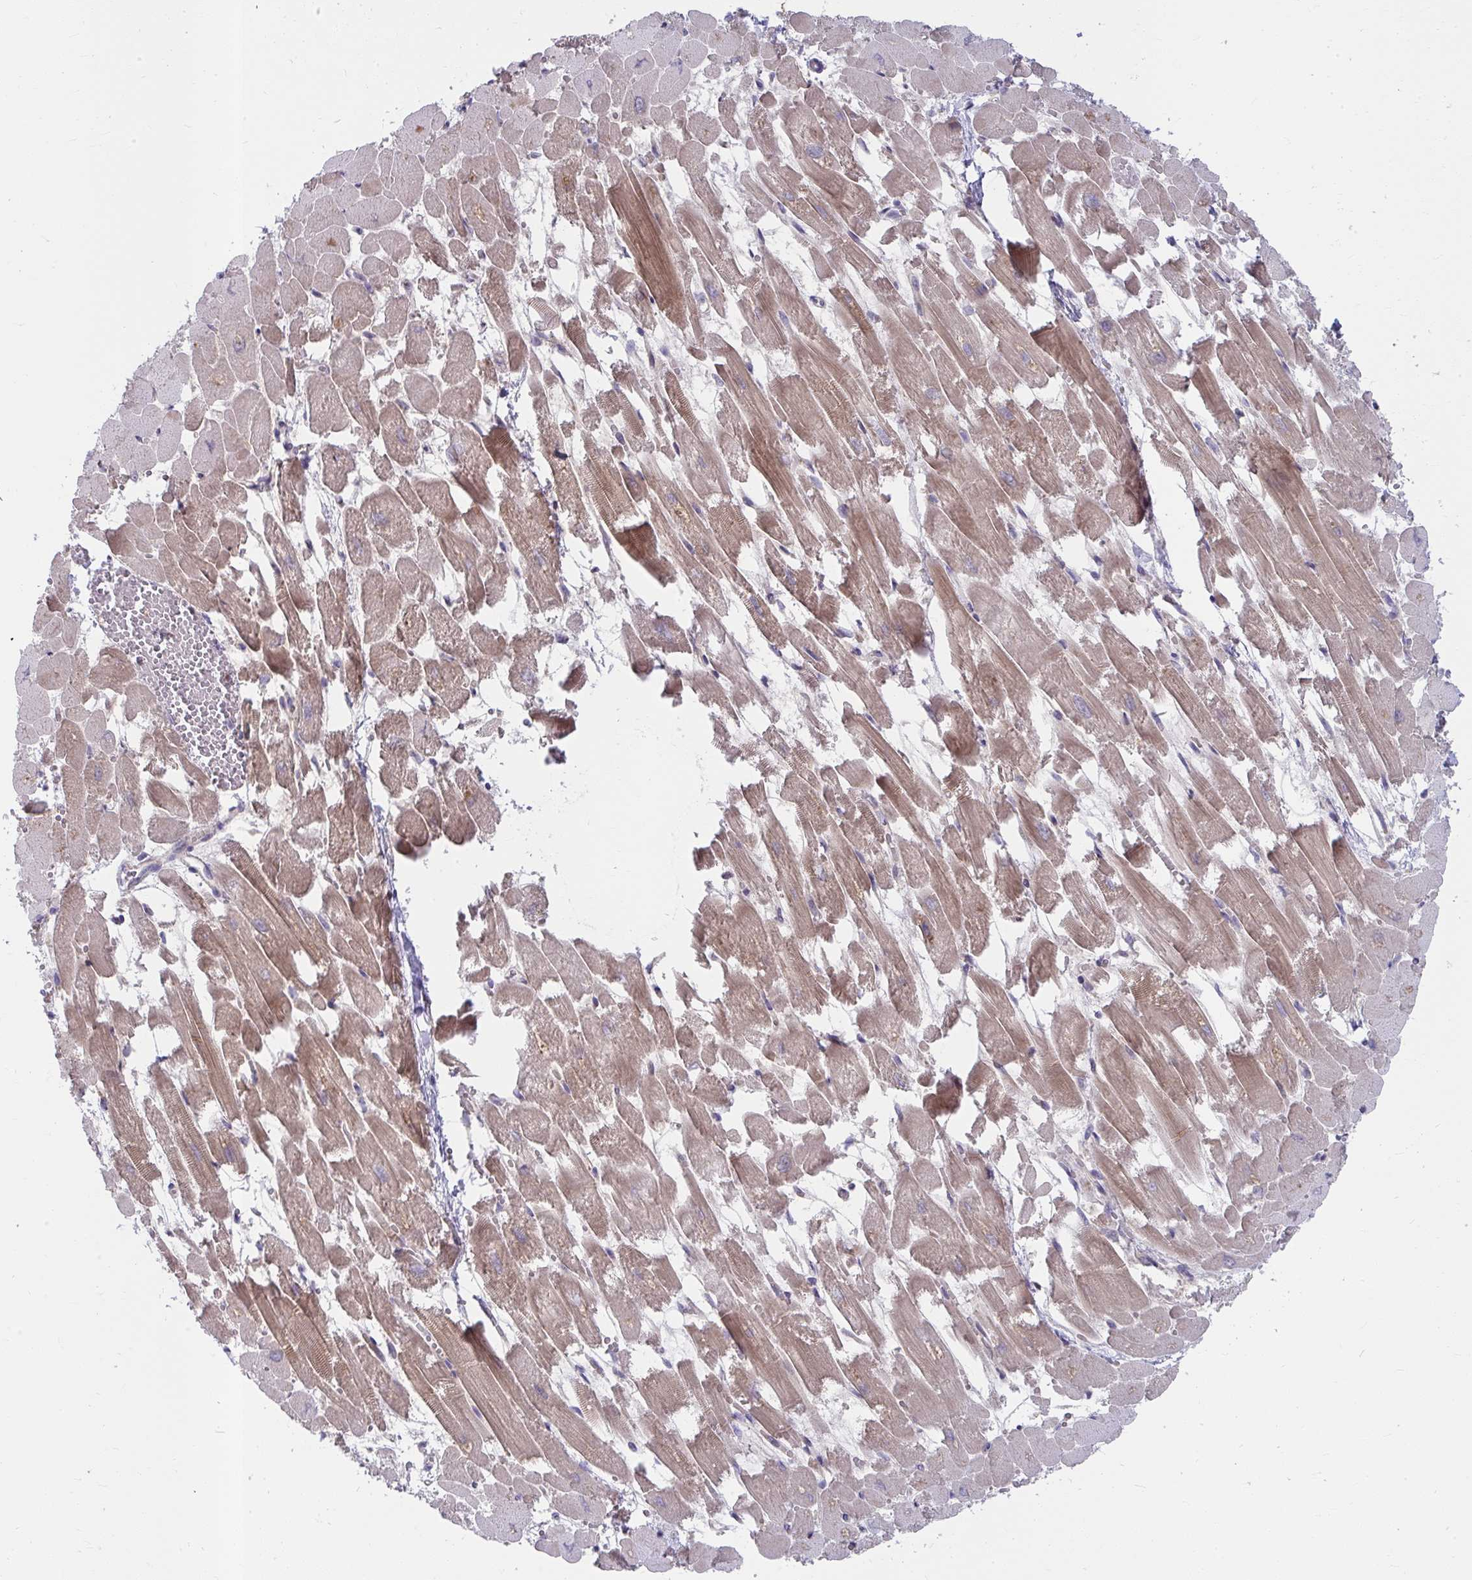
{"staining": {"intensity": "moderate", "quantity": "25%-75%", "location": "cytoplasmic/membranous"}, "tissue": "heart muscle", "cell_type": "Cardiomyocytes", "image_type": "normal", "snomed": [{"axis": "morphology", "description": "Normal tissue, NOS"}, {"axis": "topography", "description": "Heart"}], "caption": "About 25%-75% of cardiomyocytes in benign human heart muscle exhibit moderate cytoplasmic/membranous protein positivity as visualized by brown immunohistochemical staining.", "gene": "MUS81", "patient": {"sex": "female", "age": 52}}